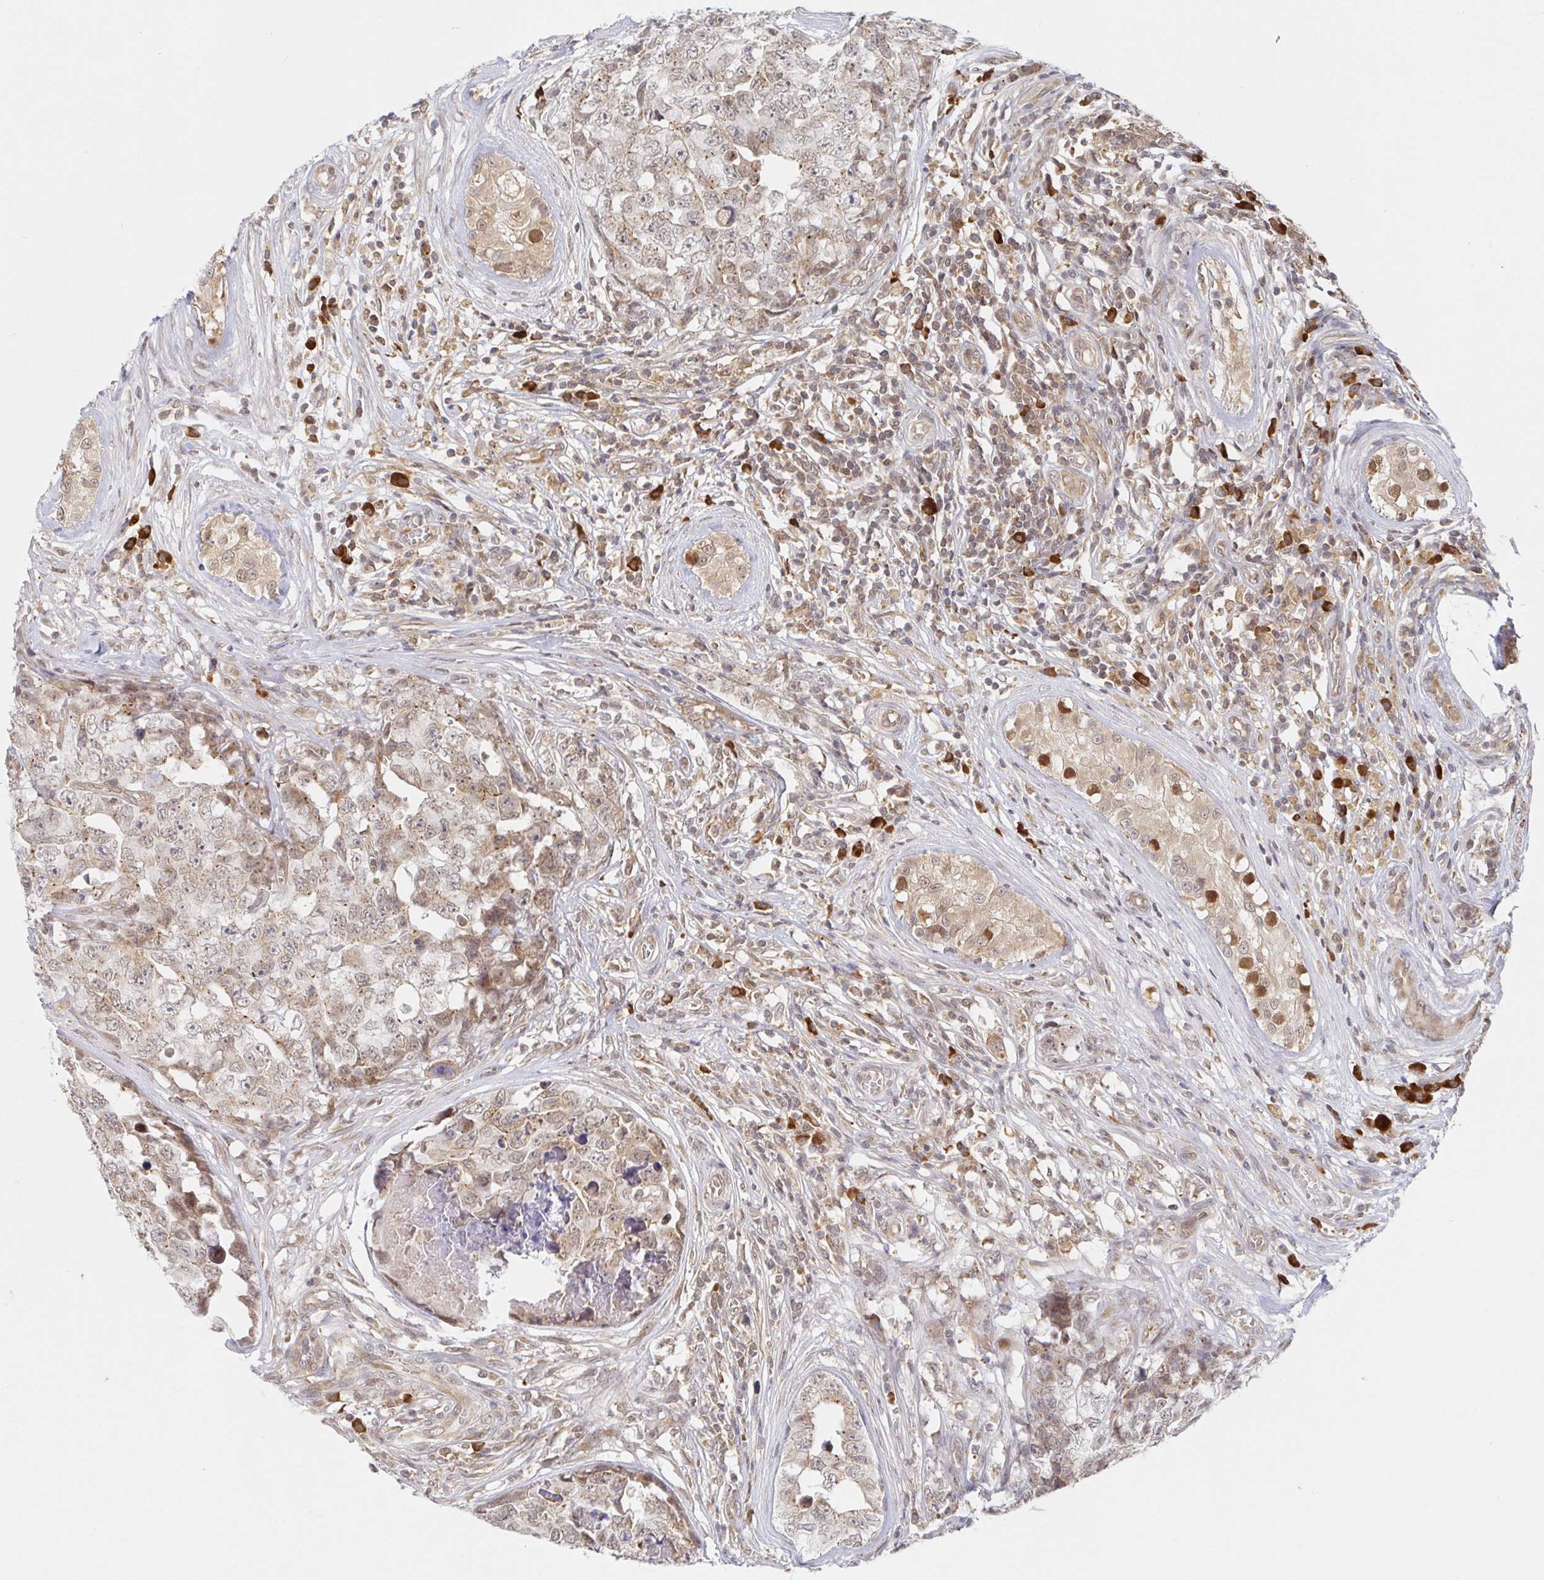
{"staining": {"intensity": "weak", "quantity": ">75%", "location": "cytoplasmic/membranous"}, "tissue": "testis cancer", "cell_type": "Tumor cells", "image_type": "cancer", "snomed": [{"axis": "morphology", "description": "Normal tissue, NOS"}, {"axis": "morphology", "description": "Carcinoma, Embryonal, NOS"}, {"axis": "topography", "description": "Testis"}, {"axis": "topography", "description": "Epididymis"}], "caption": "IHC of testis cancer shows low levels of weak cytoplasmic/membranous expression in approximately >75% of tumor cells.", "gene": "ALG1", "patient": {"sex": "male", "age": 25}}